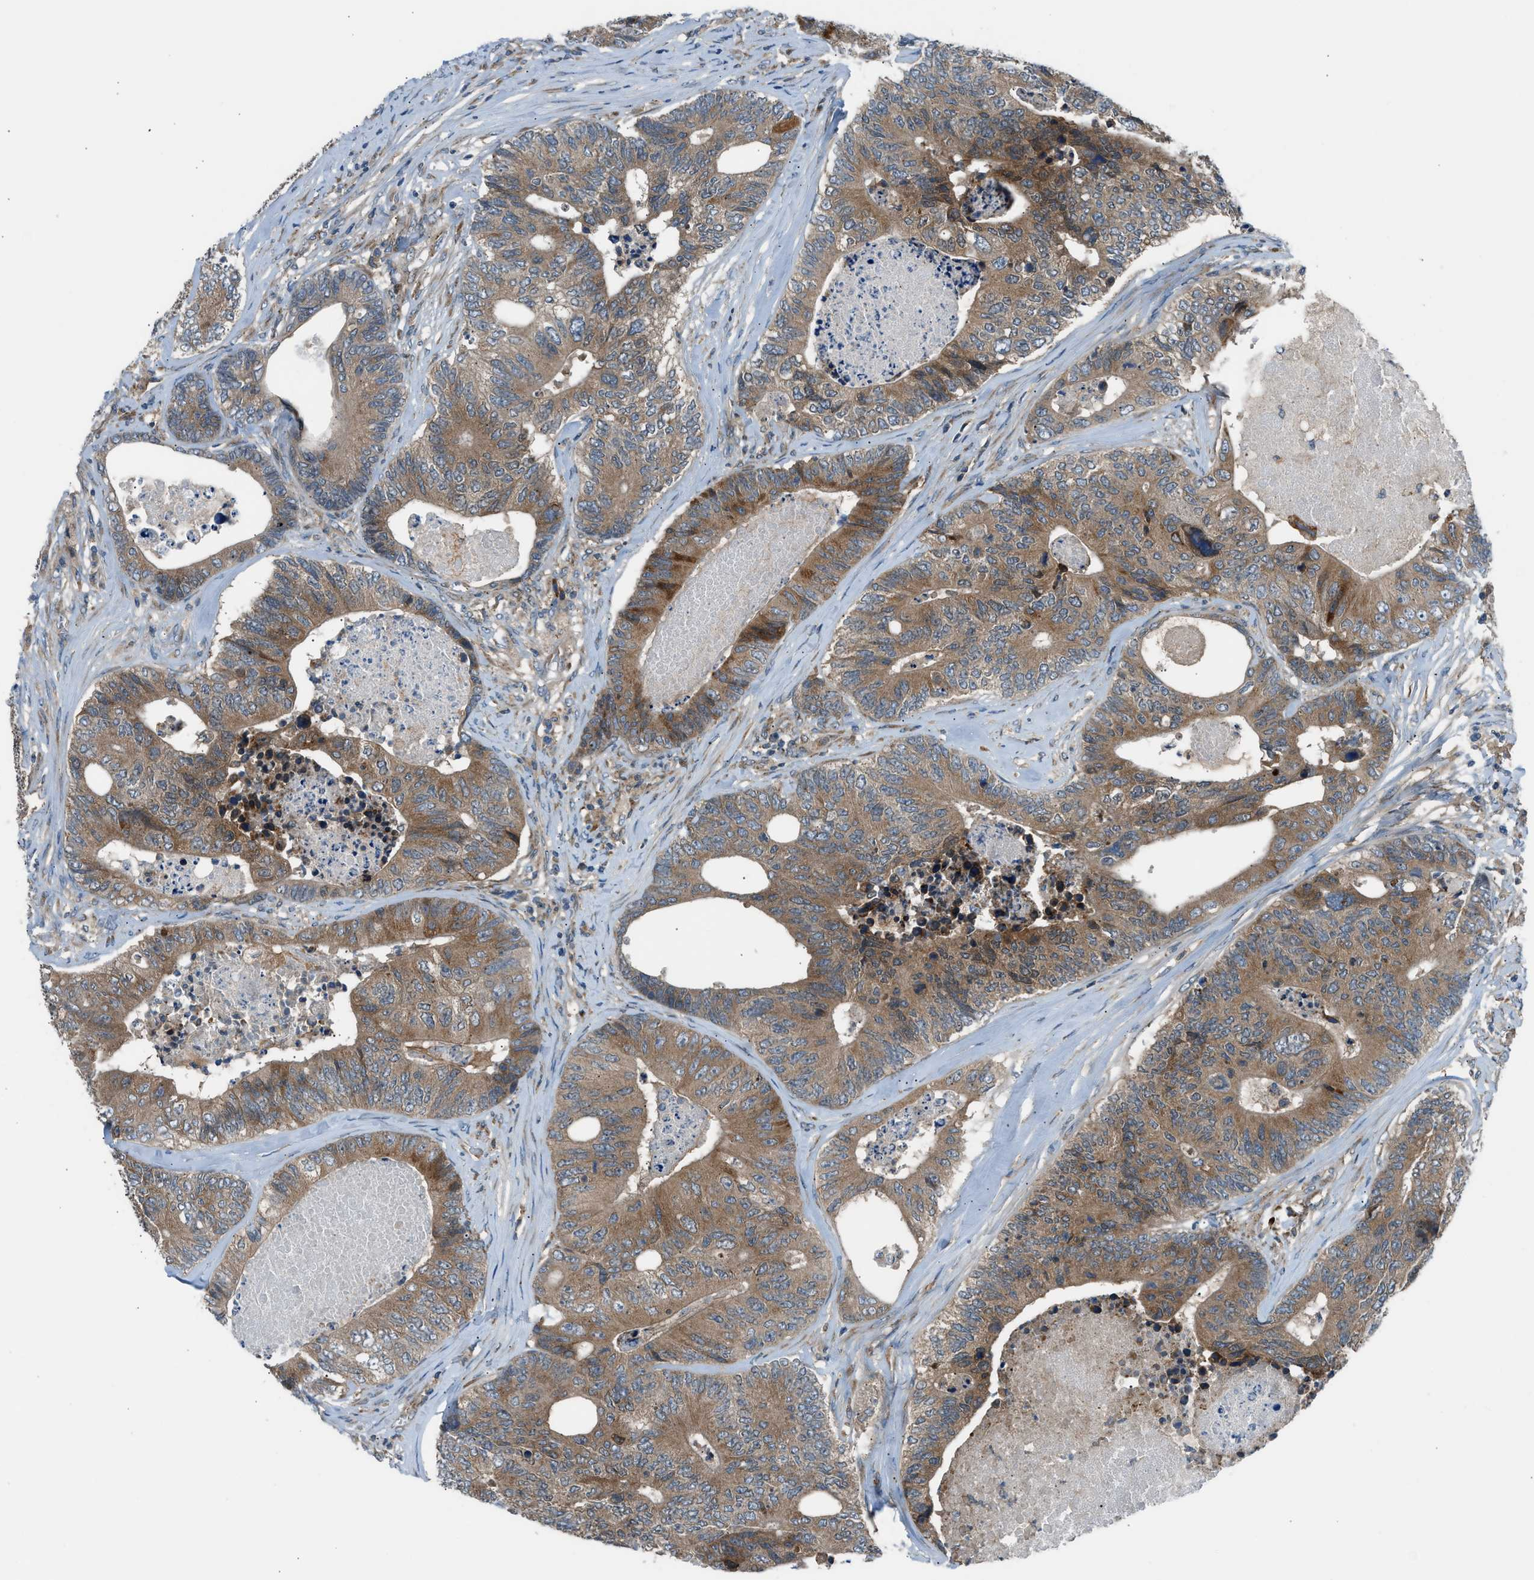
{"staining": {"intensity": "moderate", "quantity": ">75%", "location": "cytoplasmic/membranous"}, "tissue": "colorectal cancer", "cell_type": "Tumor cells", "image_type": "cancer", "snomed": [{"axis": "morphology", "description": "Adenocarcinoma, NOS"}, {"axis": "topography", "description": "Colon"}], "caption": "Immunohistochemical staining of colorectal cancer (adenocarcinoma) displays moderate cytoplasmic/membranous protein staining in approximately >75% of tumor cells.", "gene": "EDARADD", "patient": {"sex": "female", "age": 67}}